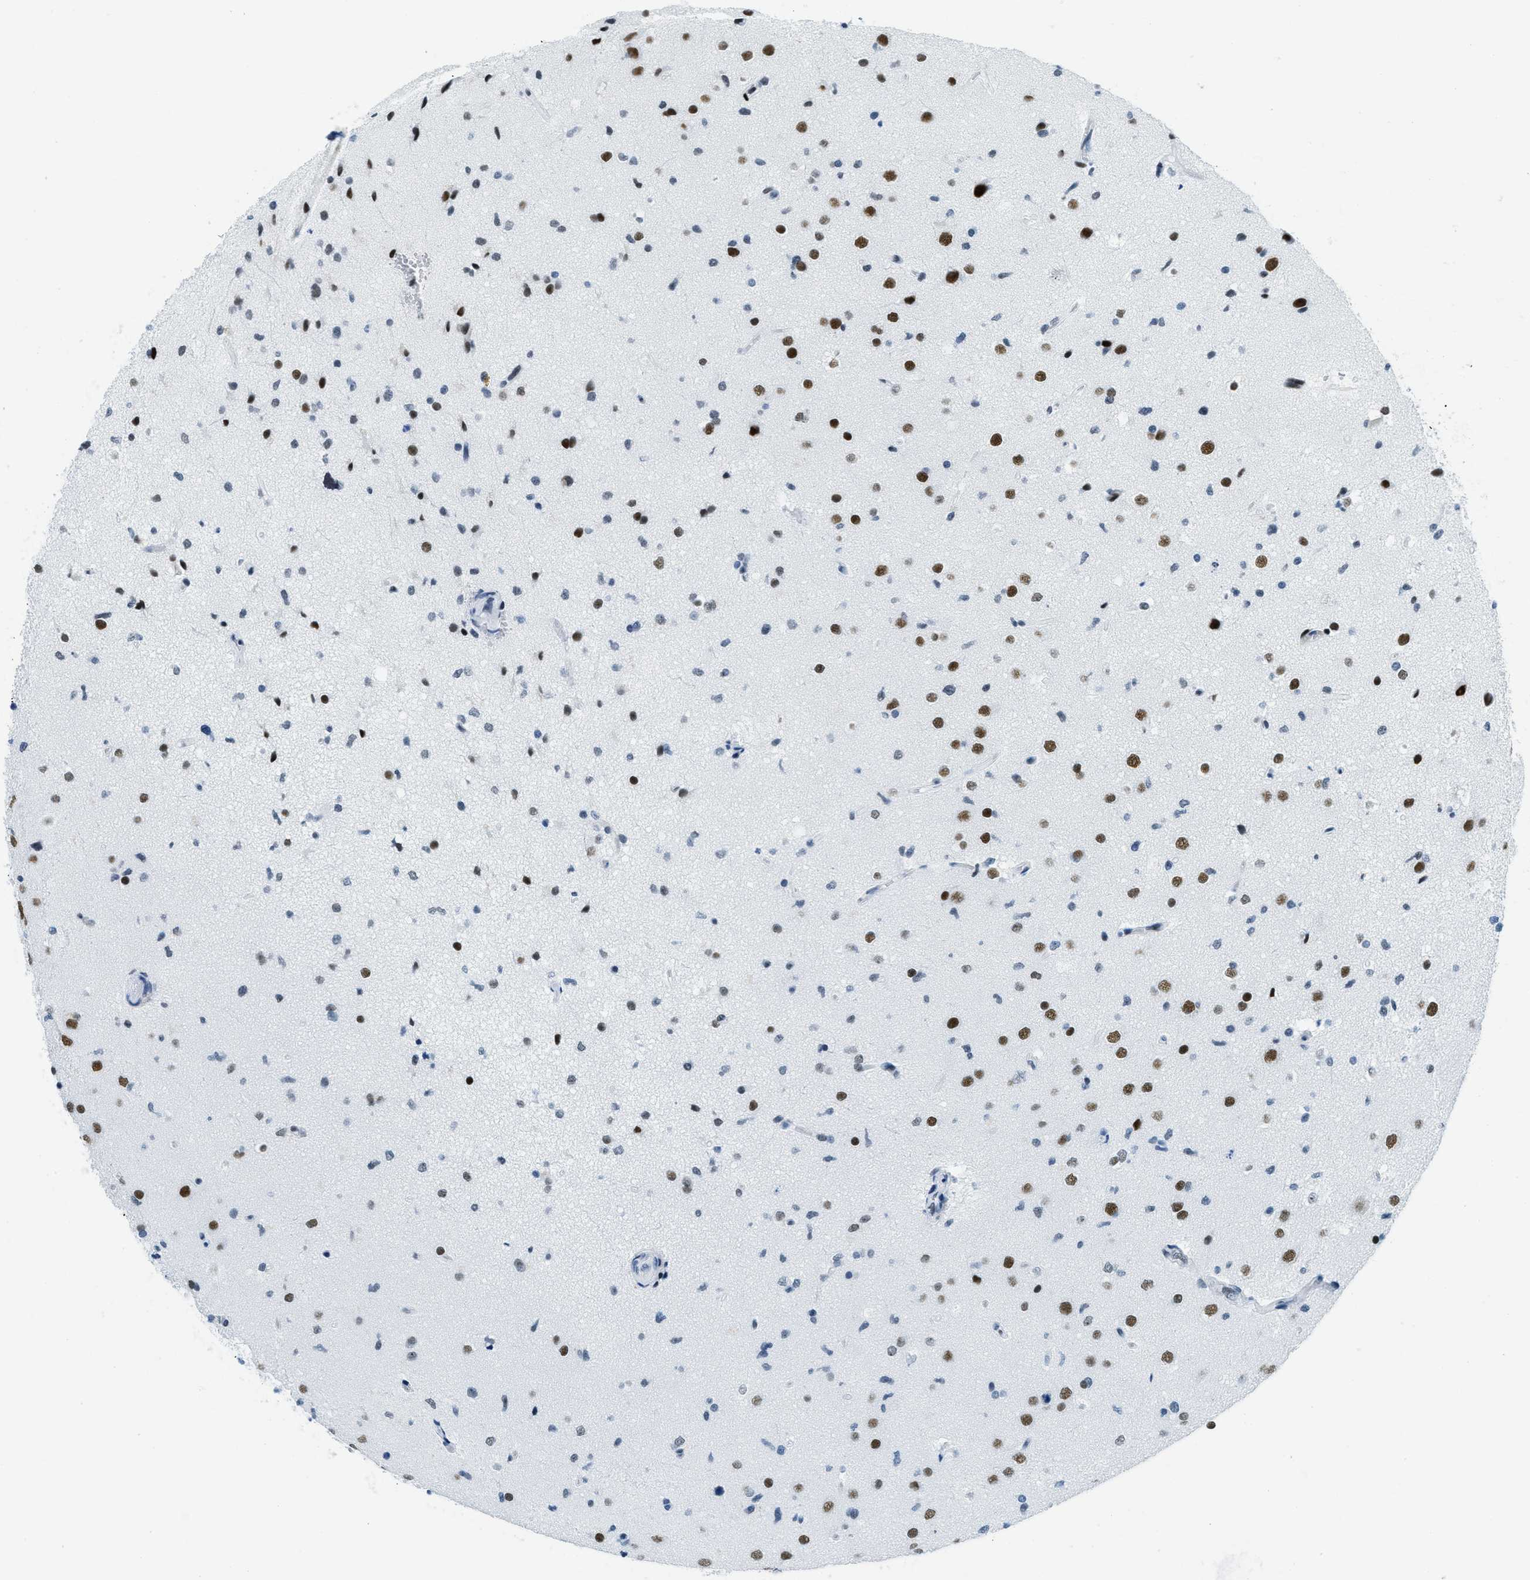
{"staining": {"intensity": "moderate", "quantity": "25%-75%", "location": "nuclear"}, "tissue": "glioma", "cell_type": "Tumor cells", "image_type": "cancer", "snomed": [{"axis": "morphology", "description": "Glioma, malignant, High grade"}, {"axis": "topography", "description": "Brain"}], "caption": "A photomicrograph showing moderate nuclear expression in about 25%-75% of tumor cells in malignant glioma (high-grade), as visualized by brown immunohistochemical staining.", "gene": "PLA2G2A", "patient": {"sex": "male", "age": 33}}